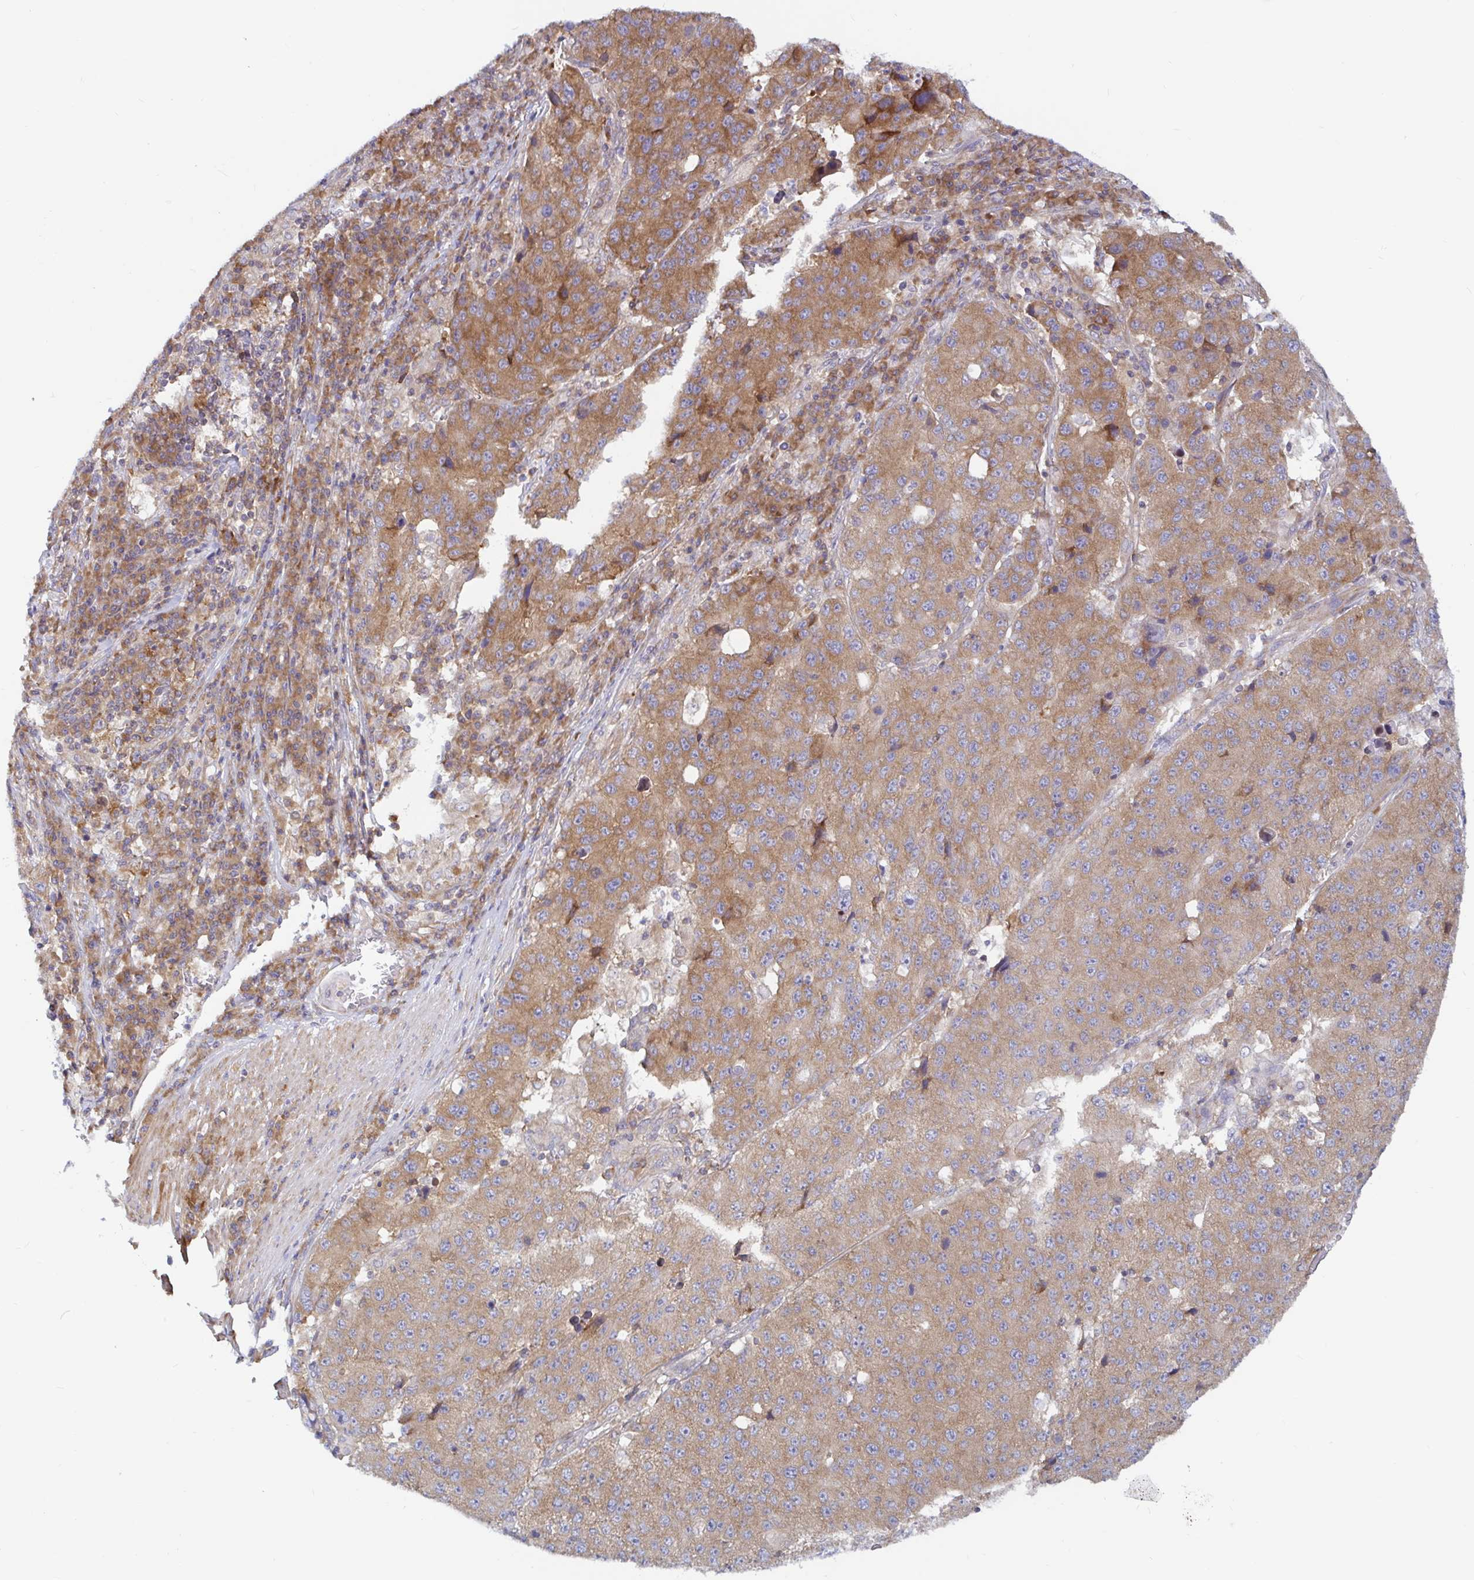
{"staining": {"intensity": "moderate", "quantity": ">75%", "location": "cytoplasmic/membranous"}, "tissue": "stomach cancer", "cell_type": "Tumor cells", "image_type": "cancer", "snomed": [{"axis": "morphology", "description": "Adenocarcinoma, NOS"}, {"axis": "topography", "description": "Stomach"}], "caption": "Approximately >75% of tumor cells in human adenocarcinoma (stomach) exhibit moderate cytoplasmic/membranous protein expression as visualized by brown immunohistochemical staining.", "gene": "LARP1", "patient": {"sex": "male", "age": 71}}